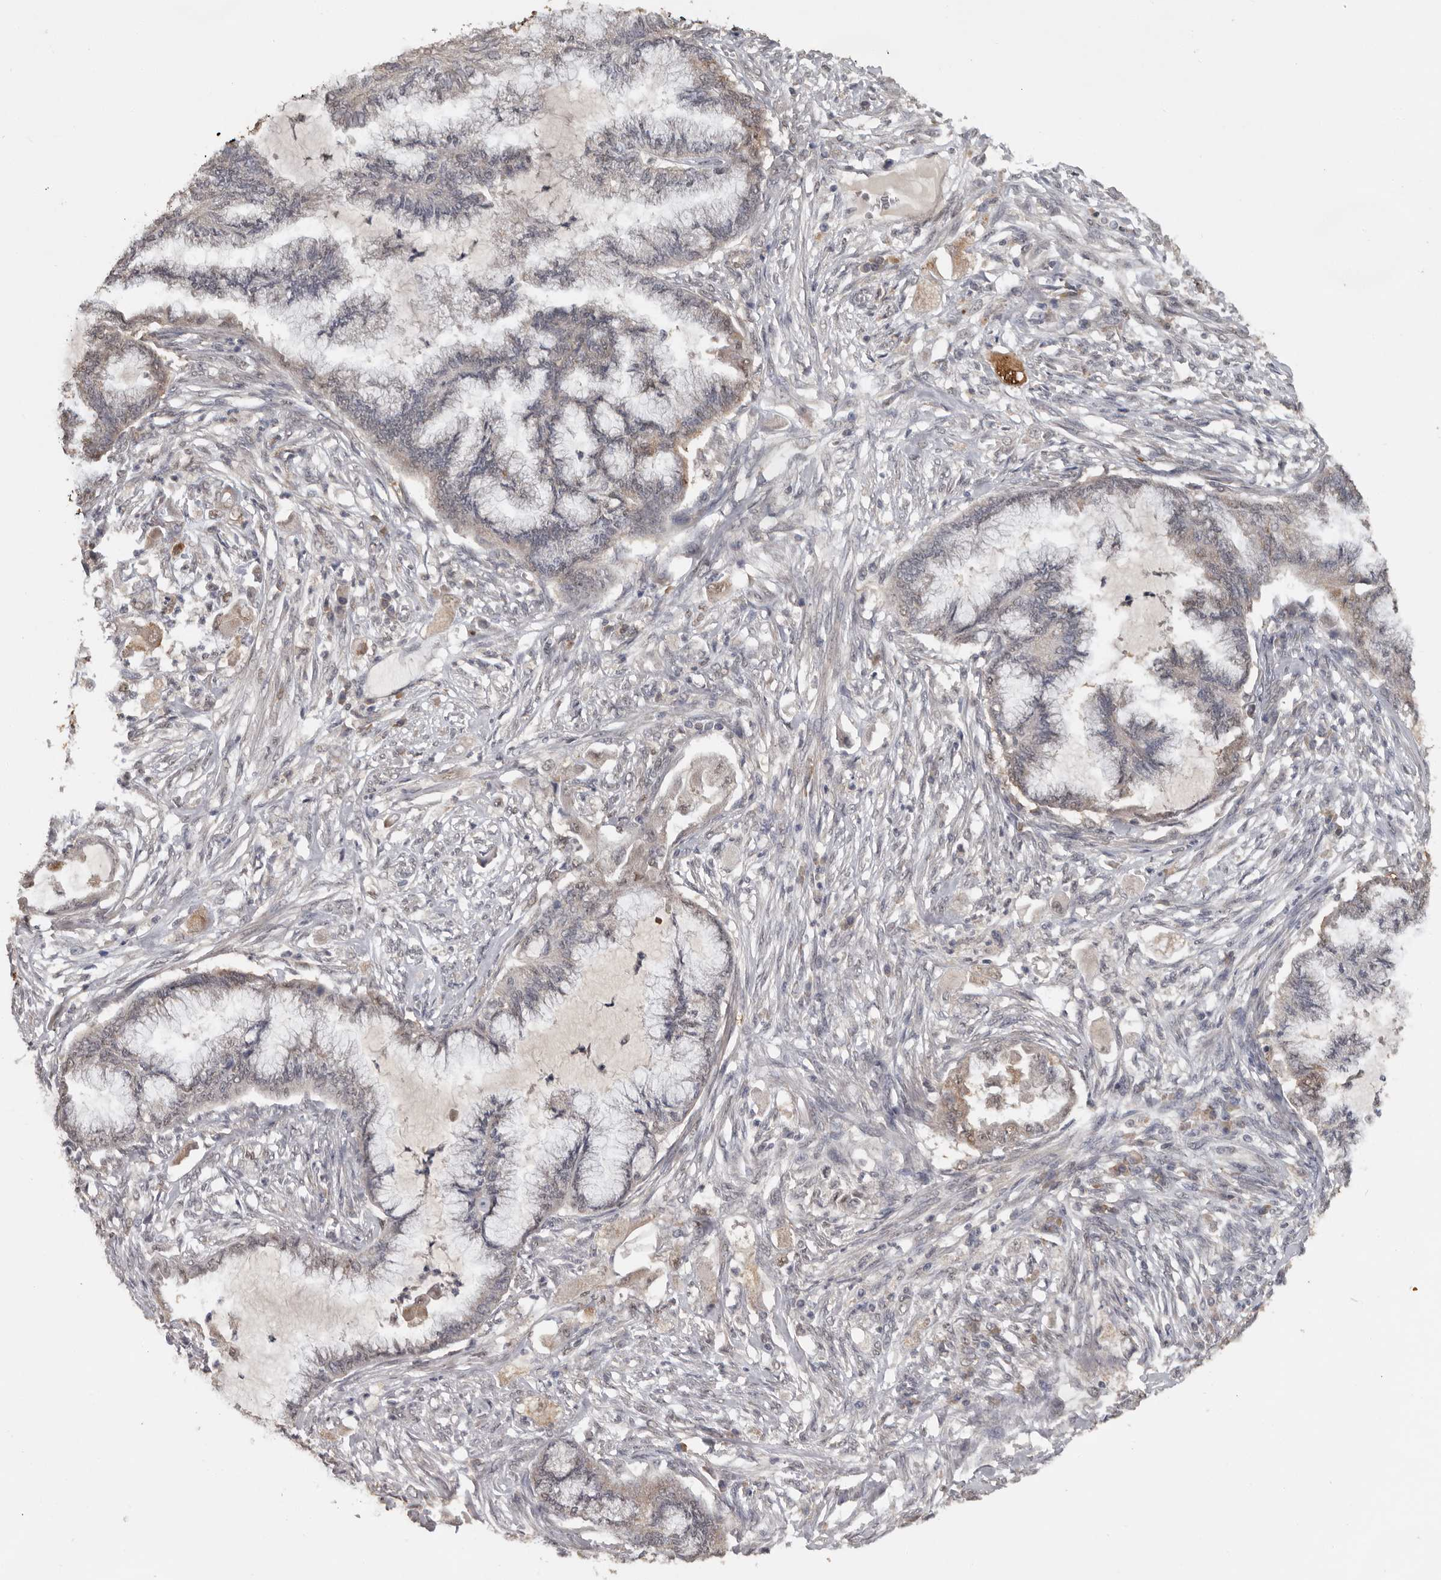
{"staining": {"intensity": "weak", "quantity": "<25%", "location": "cytoplasmic/membranous"}, "tissue": "endometrial cancer", "cell_type": "Tumor cells", "image_type": "cancer", "snomed": [{"axis": "morphology", "description": "Adenocarcinoma, NOS"}, {"axis": "topography", "description": "Endometrium"}], "caption": "IHC image of human endometrial cancer (adenocarcinoma) stained for a protein (brown), which demonstrates no positivity in tumor cells.", "gene": "MTF1", "patient": {"sex": "female", "age": 86}}